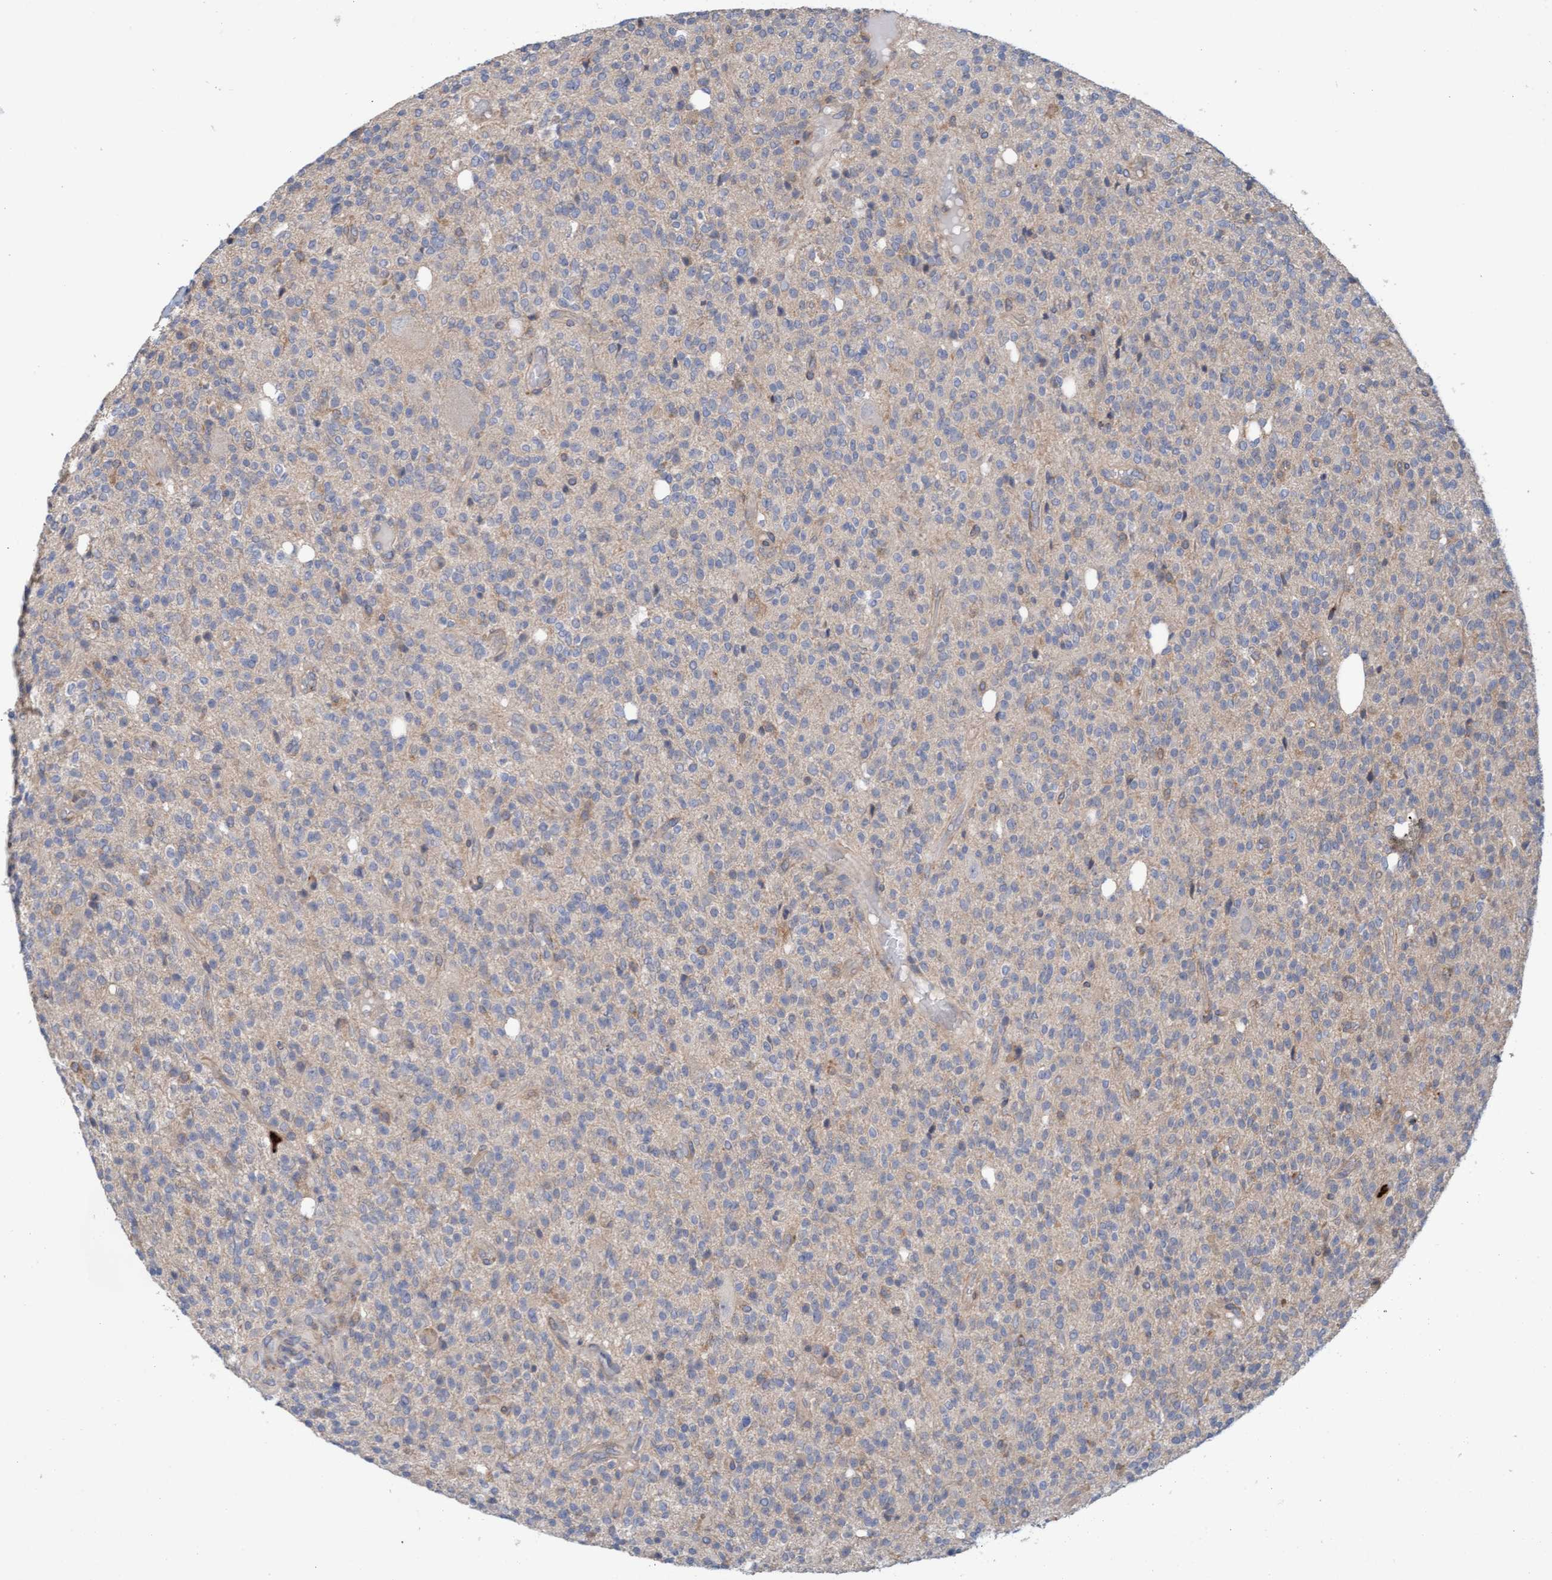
{"staining": {"intensity": "negative", "quantity": "none", "location": "none"}, "tissue": "glioma", "cell_type": "Tumor cells", "image_type": "cancer", "snomed": [{"axis": "morphology", "description": "Glioma, malignant, High grade"}, {"axis": "topography", "description": "Brain"}], "caption": "Immunohistochemistry of glioma demonstrates no positivity in tumor cells.", "gene": "MMP8", "patient": {"sex": "male", "age": 34}}